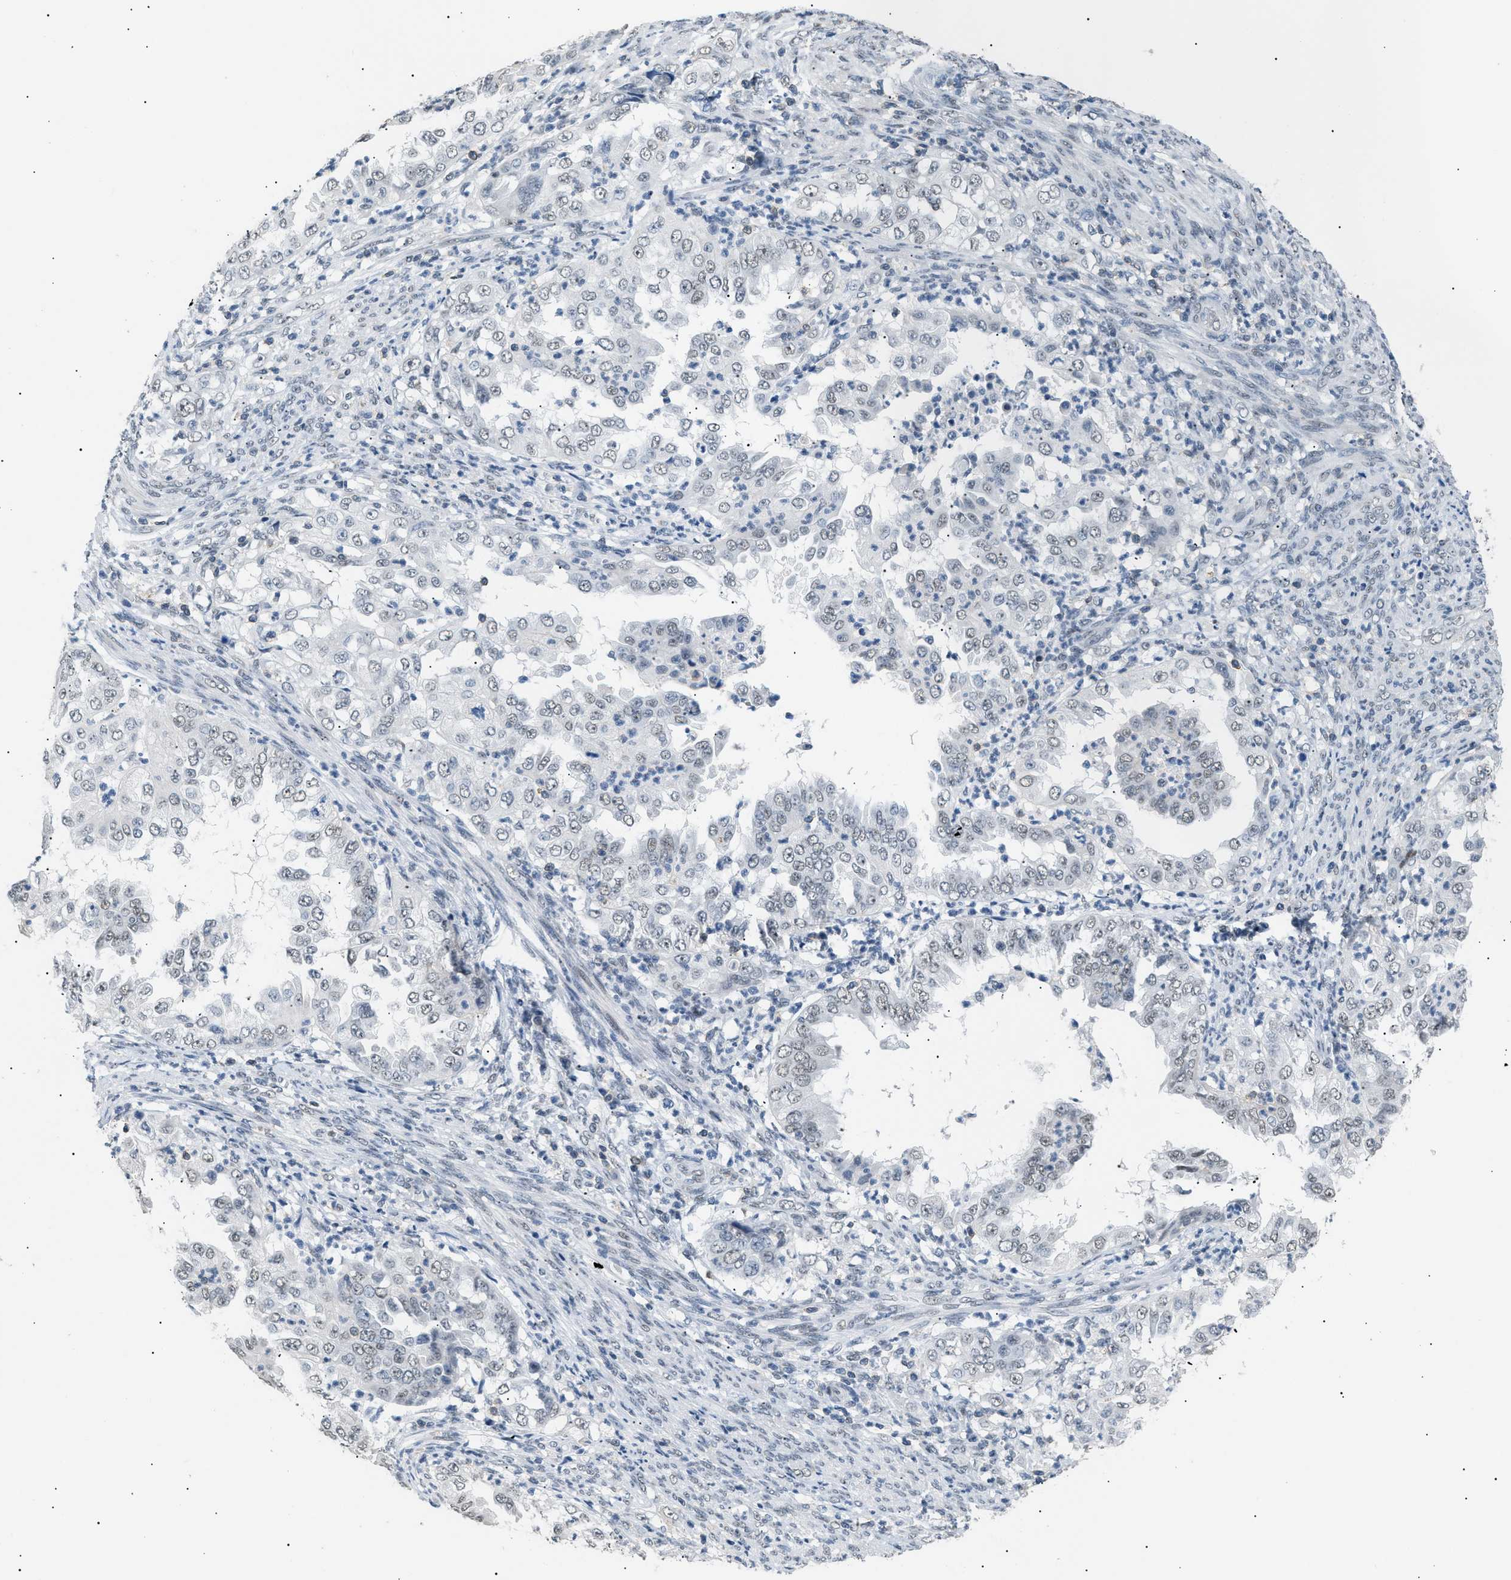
{"staining": {"intensity": "weak", "quantity": "25%-75%", "location": "nuclear"}, "tissue": "endometrial cancer", "cell_type": "Tumor cells", "image_type": "cancer", "snomed": [{"axis": "morphology", "description": "Adenocarcinoma, NOS"}, {"axis": "topography", "description": "Endometrium"}], "caption": "Tumor cells demonstrate low levels of weak nuclear positivity in approximately 25%-75% of cells in human endometrial adenocarcinoma.", "gene": "KCNC3", "patient": {"sex": "female", "age": 85}}